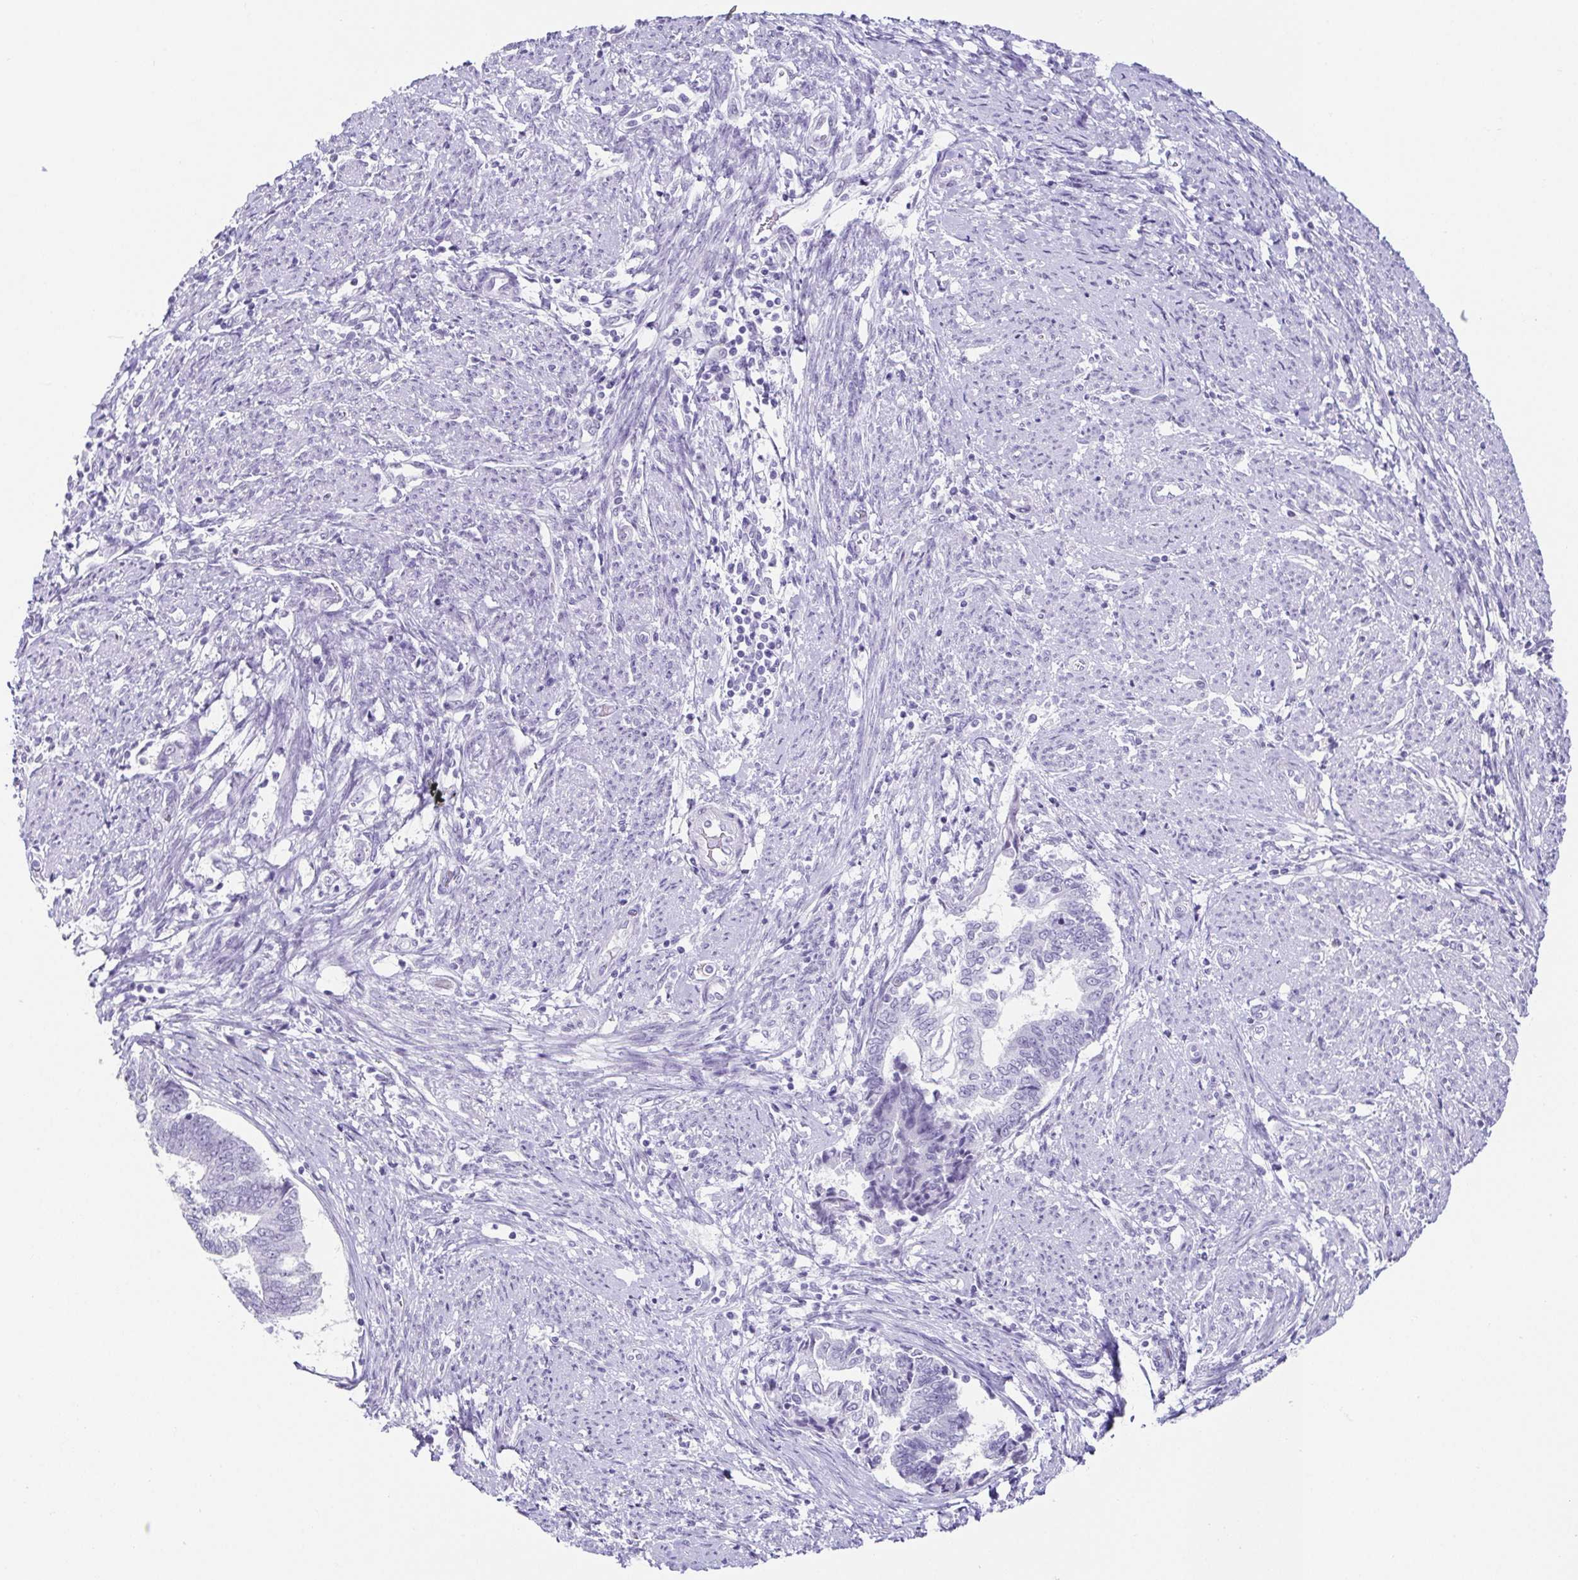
{"staining": {"intensity": "negative", "quantity": "none", "location": "none"}, "tissue": "endometrial cancer", "cell_type": "Tumor cells", "image_type": "cancer", "snomed": [{"axis": "morphology", "description": "Adenocarcinoma, NOS"}, {"axis": "topography", "description": "Endometrium"}], "caption": "Endometrial cancer (adenocarcinoma) was stained to show a protein in brown. There is no significant staining in tumor cells. Nuclei are stained in blue.", "gene": "ESX1", "patient": {"sex": "female", "age": 65}}